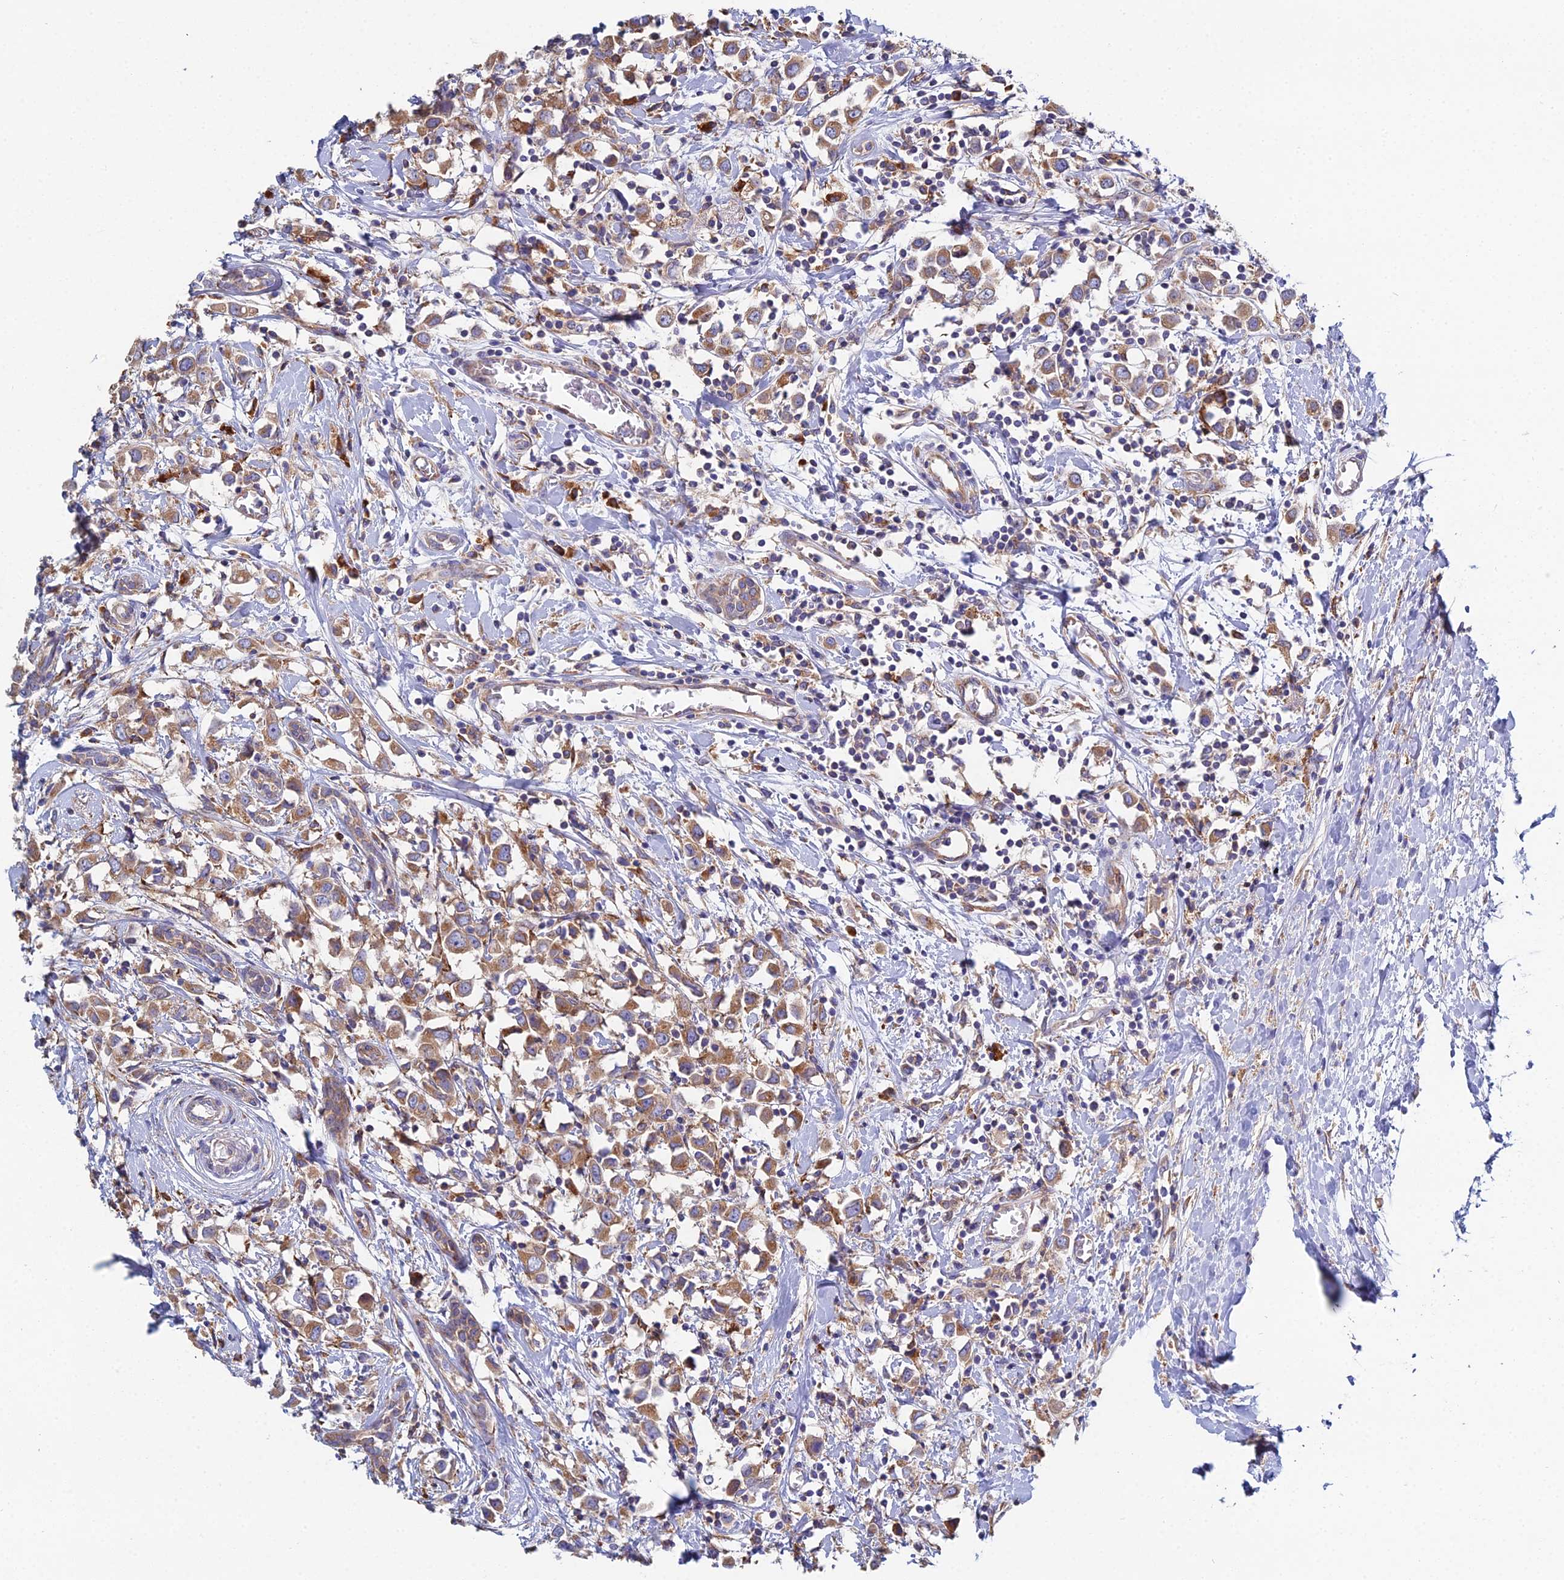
{"staining": {"intensity": "moderate", "quantity": ">75%", "location": "cytoplasmic/membranous"}, "tissue": "breast cancer", "cell_type": "Tumor cells", "image_type": "cancer", "snomed": [{"axis": "morphology", "description": "Duct carcinoma"}, {"axis": "topography", "description": "Breast"}], "caption": "IHC of invasive ductal carcinoma (breast) displays medium levels of moderate cytoplasmic/membranous positivity in about >75% of tumor cells.", "gene": "CLCN3", "patient": {"sex": "female", "age": 61}}